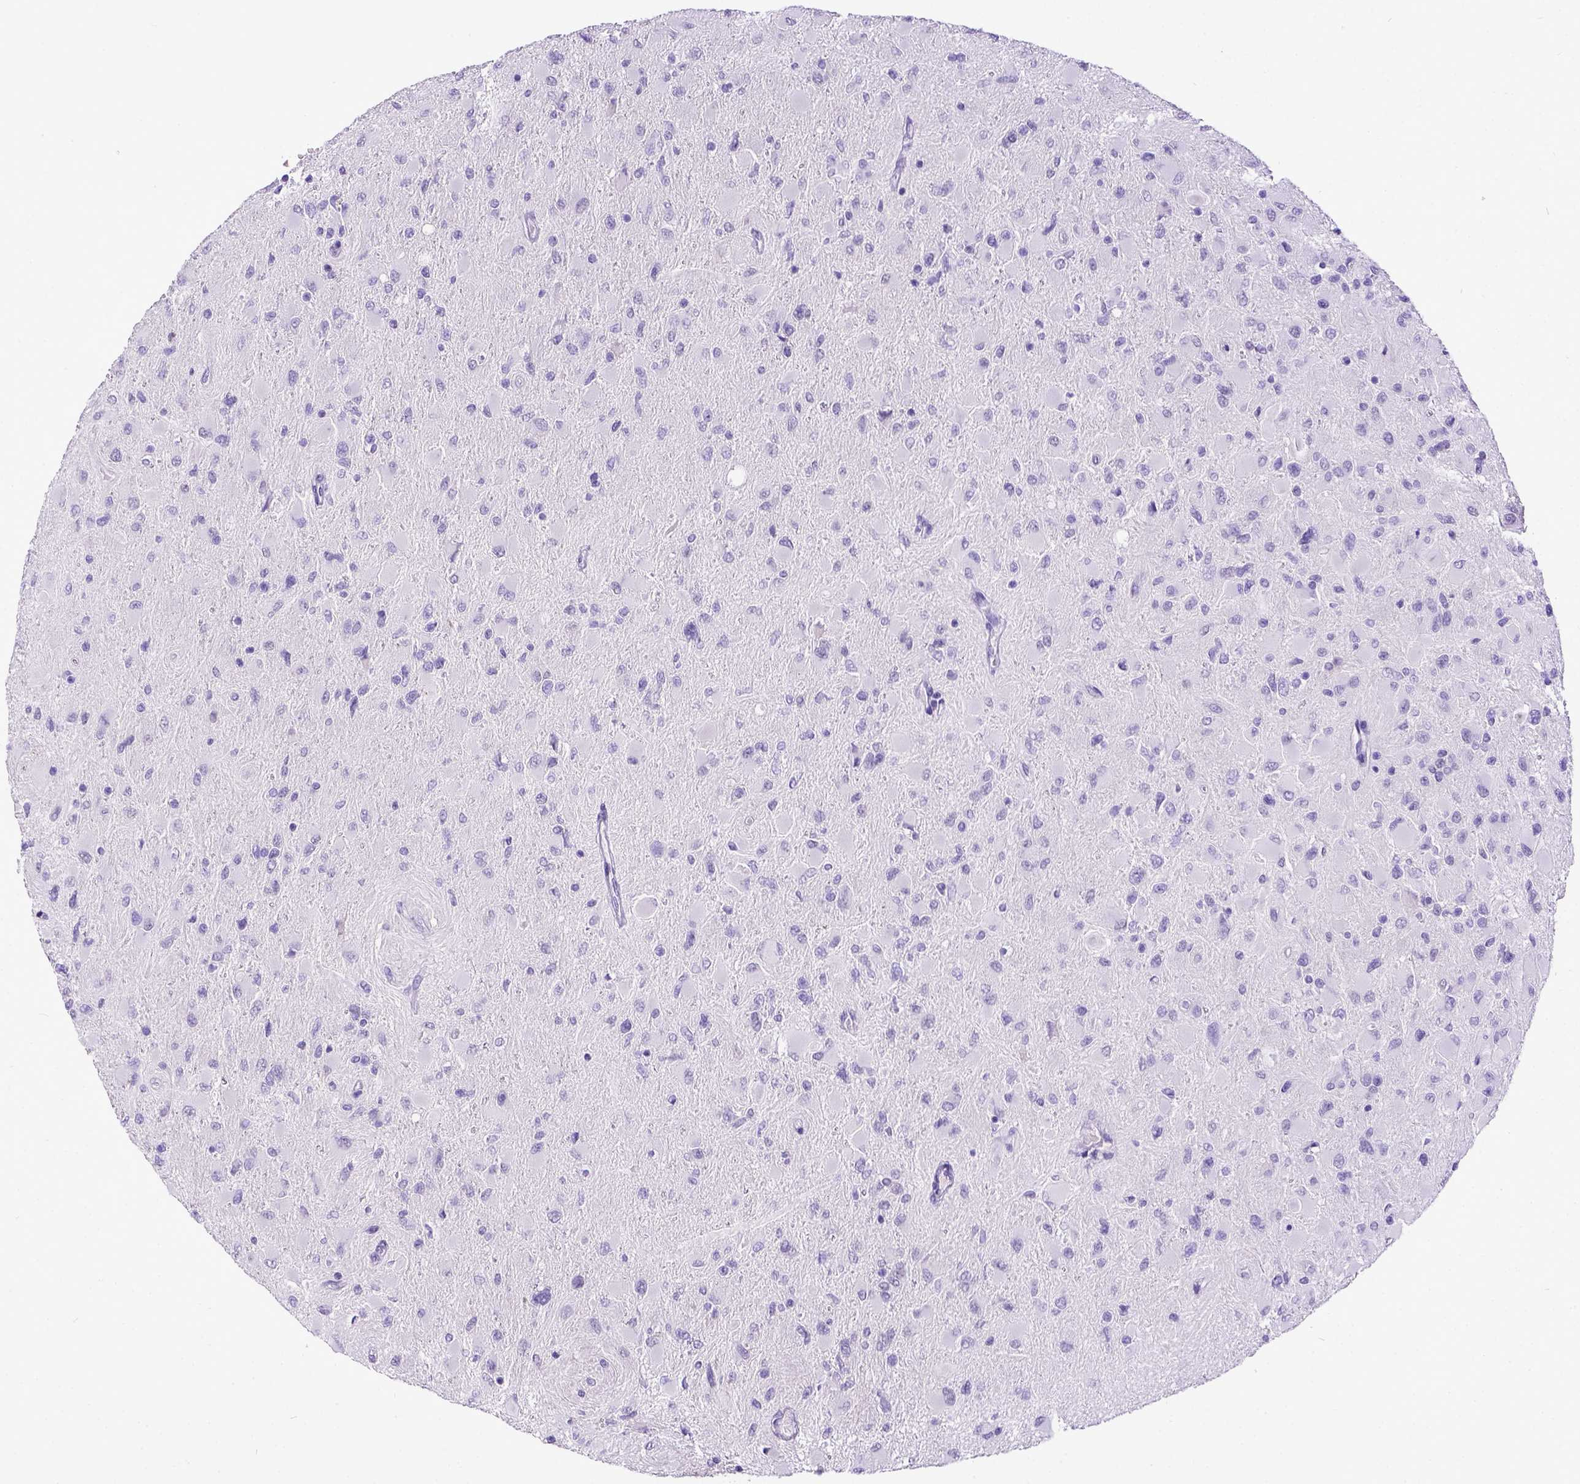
{"staining": {"intensity": "negative", "quantity": "none", "location": "none"}, "tissue": "glioma", "cell_type": "Tumor cells", "image_type": "cancer", "snomed": [{"axis": "morphology", "description": "Glioma, malignant, High grade"}, {"axis": "topography", "description": "Cerebral cortex"}], "caption": "Glioma was stained to show a protein in brown. There is no significant positivity in tumor cells. (DAB (3,3'-diaminobenzidine) immunohistochemistry visualized using brightfield microscopy, high magnification).", "gene": "ESR1", "patient": {"sex": "female", "age": 36}}